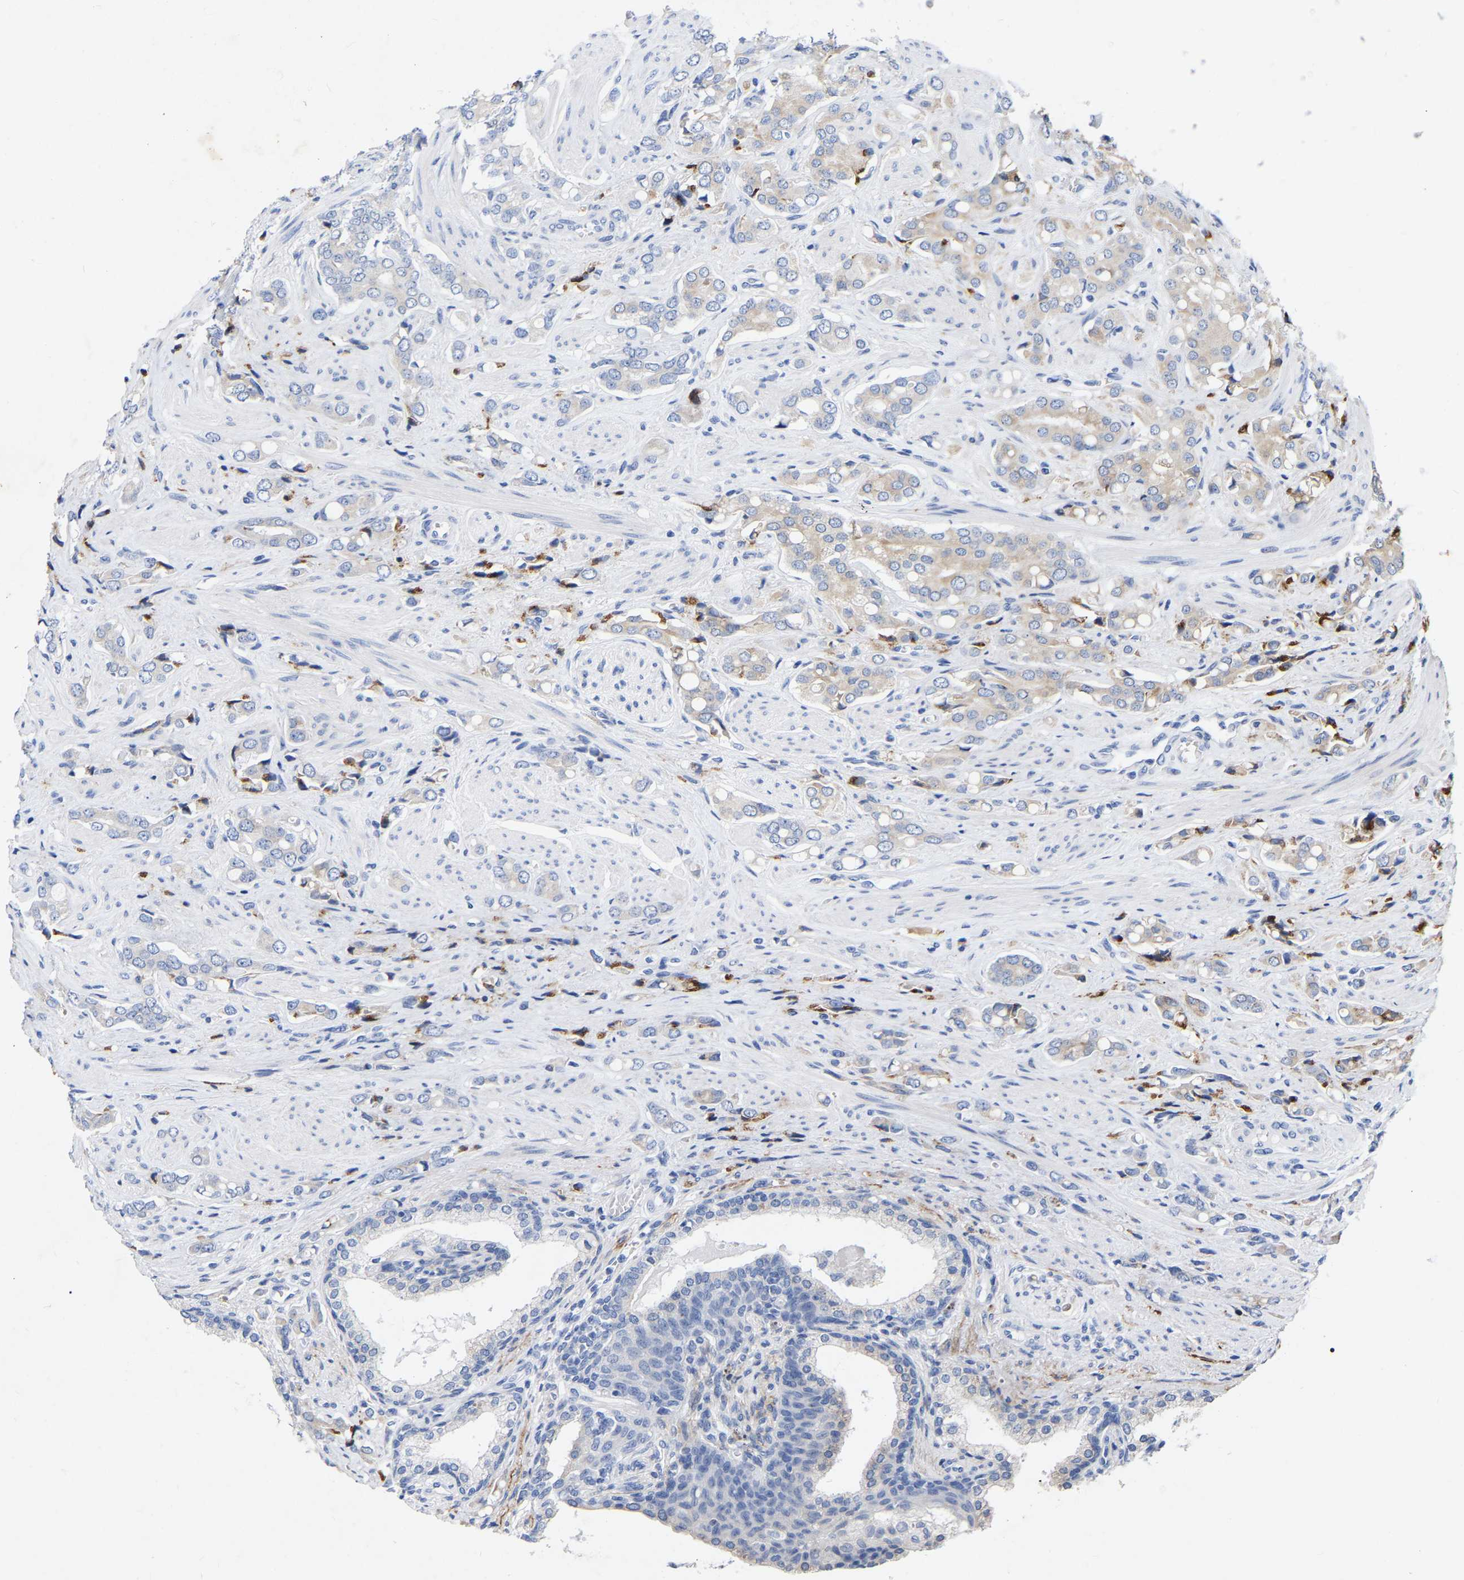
{"staining": {"intensity": "weak", "quantity": "25%-75%", "location": "cytoplasmic/membranous"}, "tissue": "prostate cancer", "cell_type": "Tumor cells", "image_type": "cancer", "snomed": [{"axis": "morphology", "description": "Adenocarcinoma, High grade"}, {"axis": "topography", "description": "Prostate"}], "caption": "Protein staining of adenocarcinoma (high-grade) (prostate) tissue shows weak cytoplasmic/membranous expression in about 25%-75% of tumor cells. Using DAB (3,3'-diaminobenzidine) (brown) and hematoxylin (blue) stains, captured at high magnification using brightfield microscopy.", "gene": "STRIP2", "patient": {"sex": "male", "age": 52}}